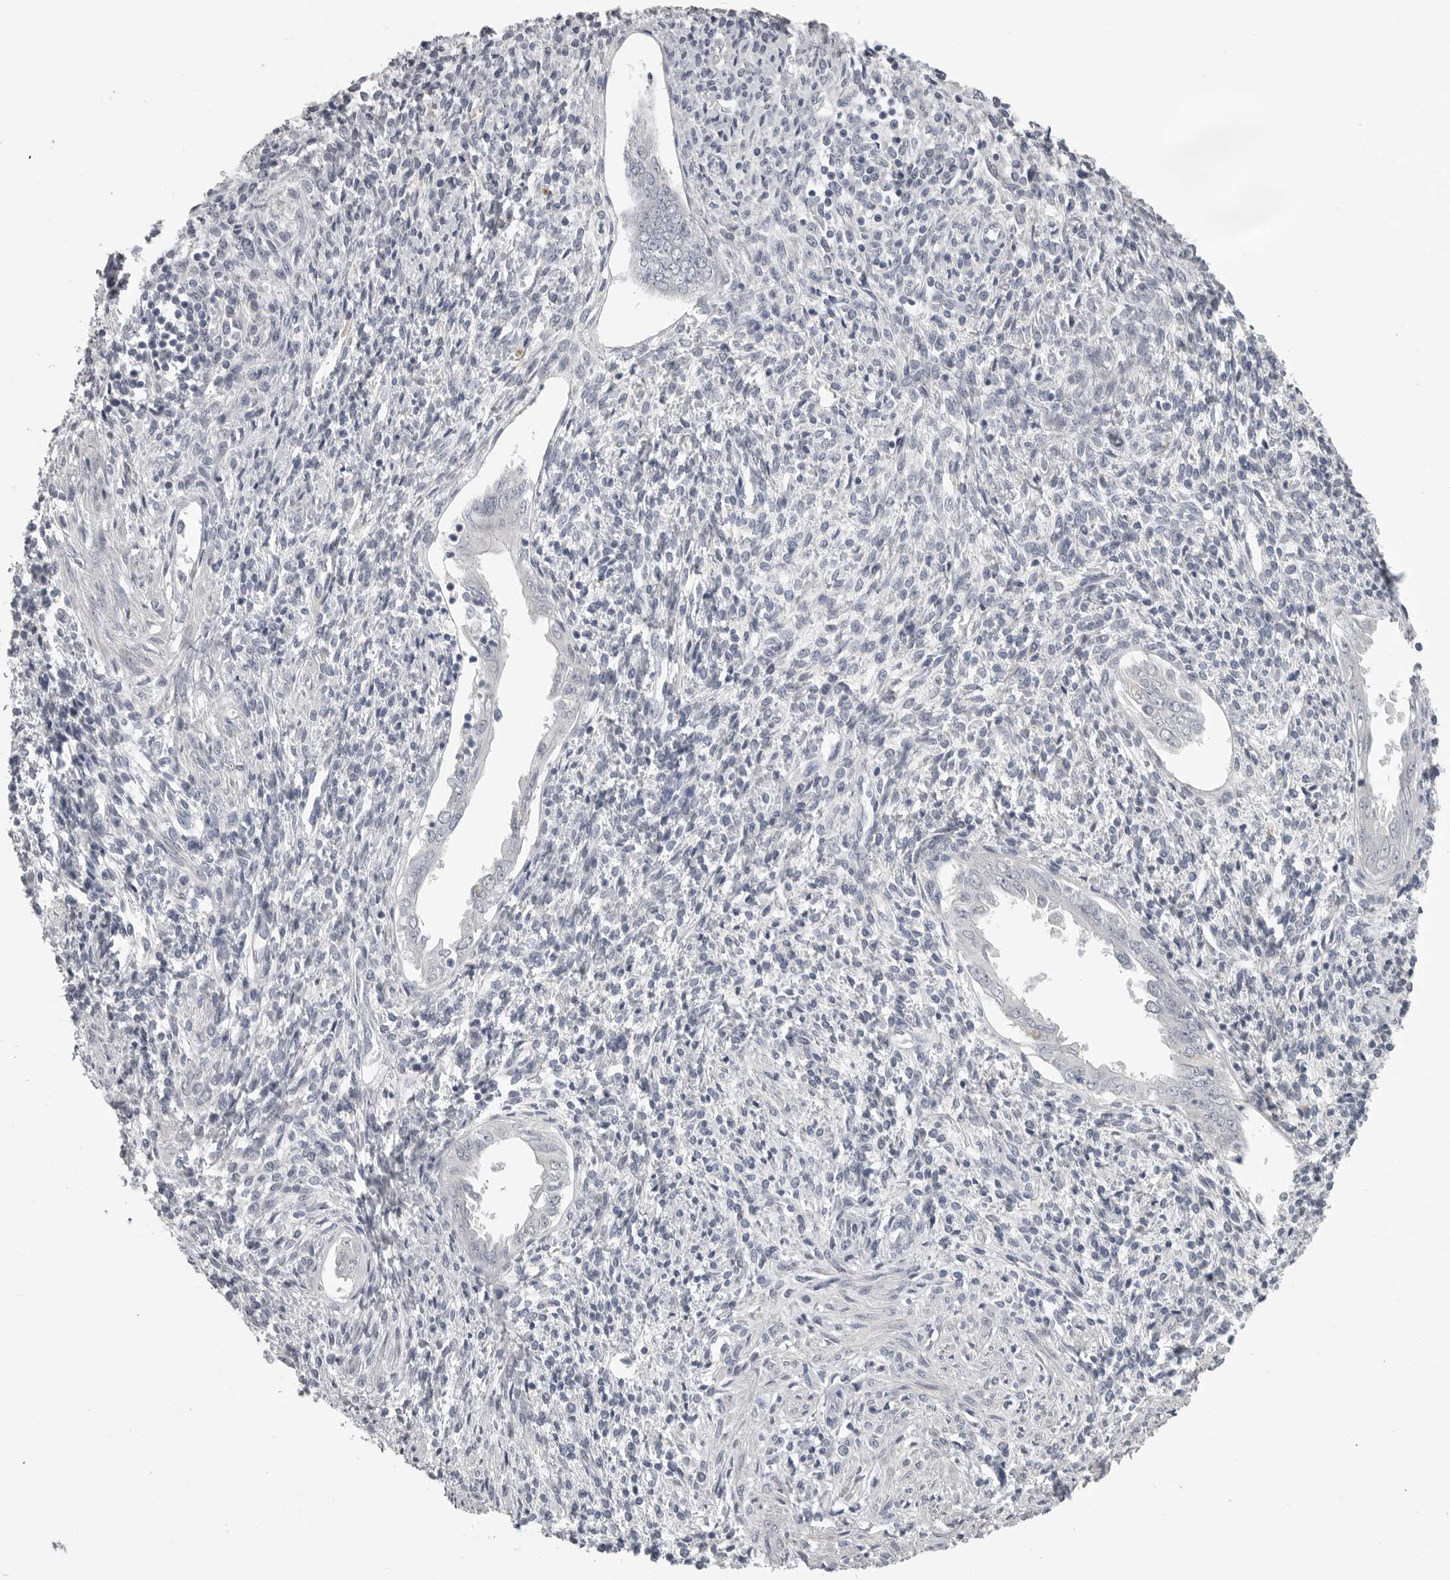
{"staining": {"intensity": "negative", "quantity": "none", "location": "none"}, "tissue": "endometrium", "cell_type": "Cells in endometrial stroma", "image_type": "normal", "snomed": [{"axis": "morphology", "description": "Normal tissue, NOS"}, {"axis": "topography", "description": "Endometrium"}], "caption": "Human endometrium stained for a protein using immunohistochemistry shows no staining in cells in endometrial stroma.", "gene": "SERPING1", "patient": {"sex": "female", "age": 66}}